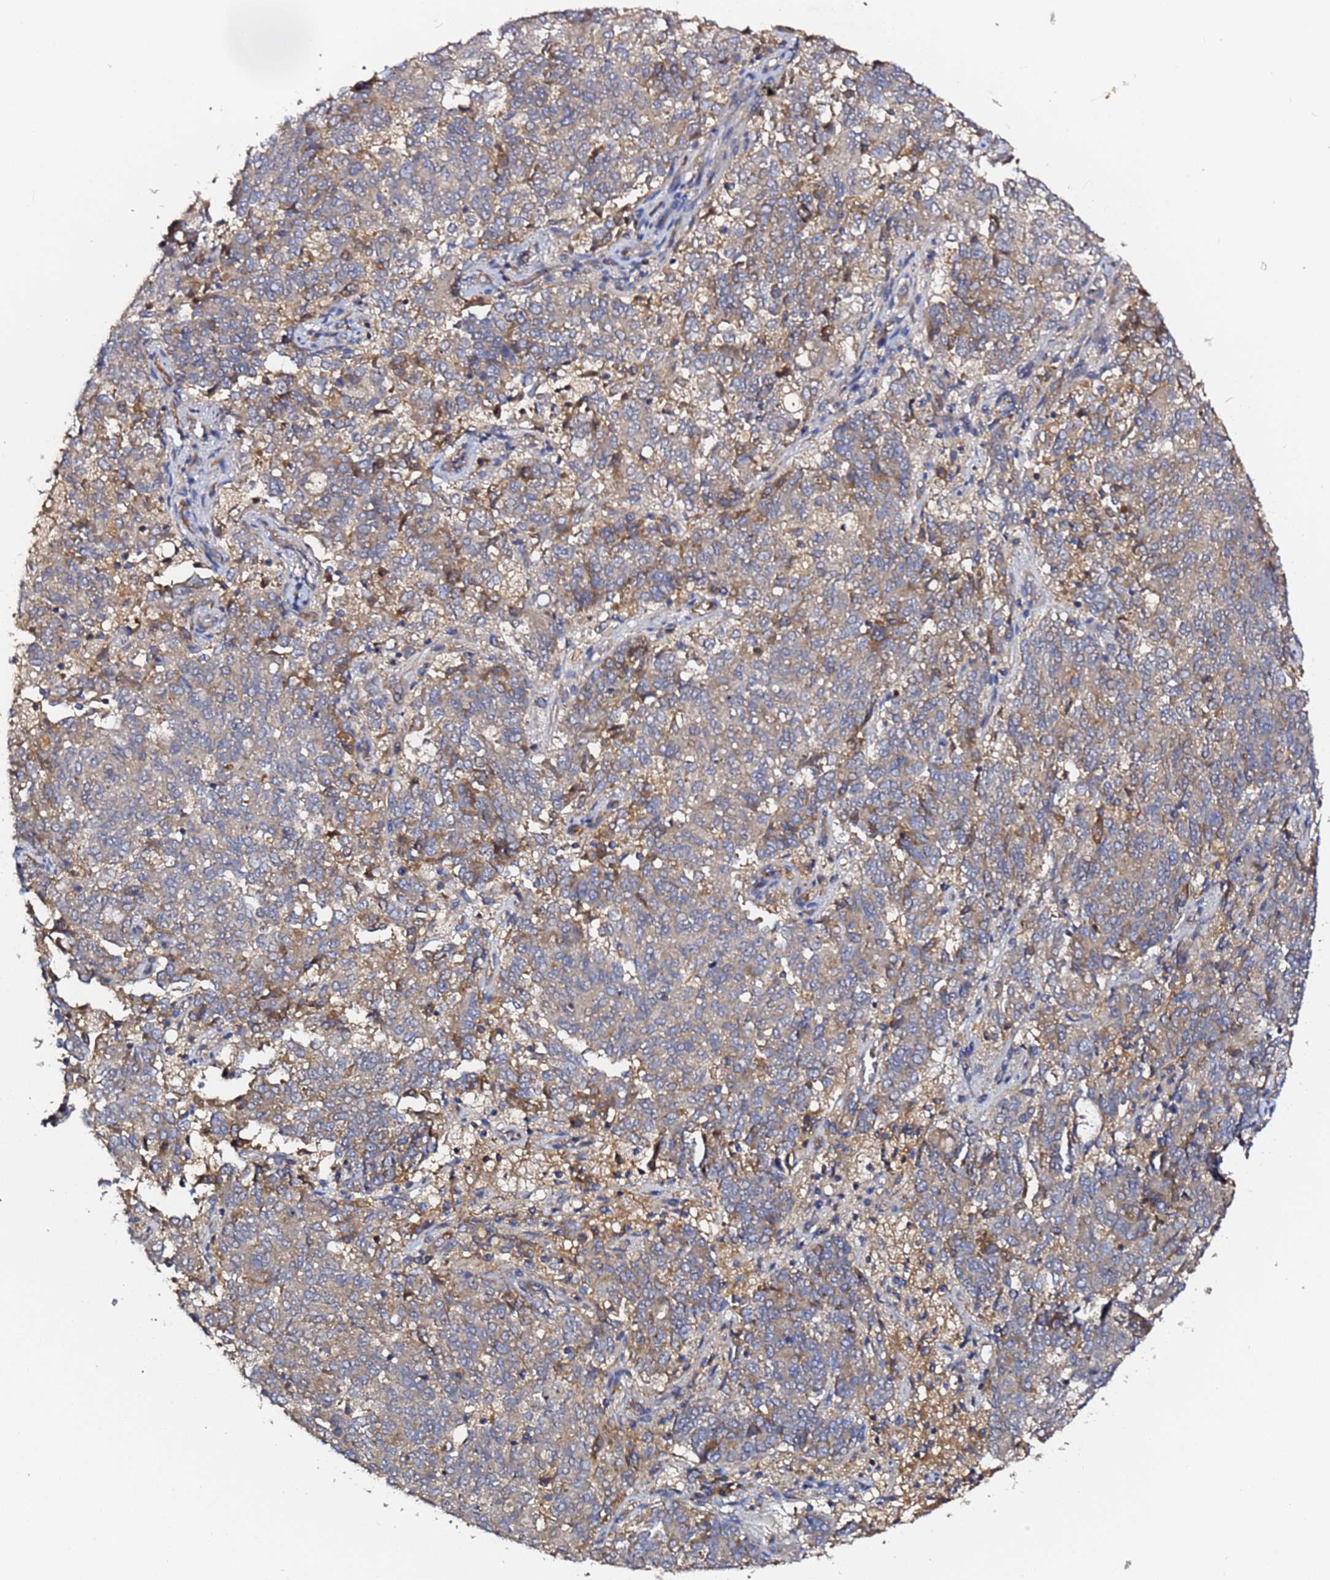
{"staining": {"intensity": "weak", "quantity": "<25%", "location": "cytoplasmic/membranous"}, "tissue": "endometrial cancer", "cell_type": "Tumor cells", "image_type": "cancer", "snomed": [{"axis": "morphology", "description": "Adenocarcinoma, NOS"}, {"axis": "topography", "description": "Endometrium"}], "caption": "IHC histopathology image of adenocarcinoma (endometrial) stained for a protein (brown), which displays no expression in tumor cells. (DAB immunohistochemistry (IHC), high magnification).", "gene": "LRRC69", "patient": {"sex": "female", "age": 80}}